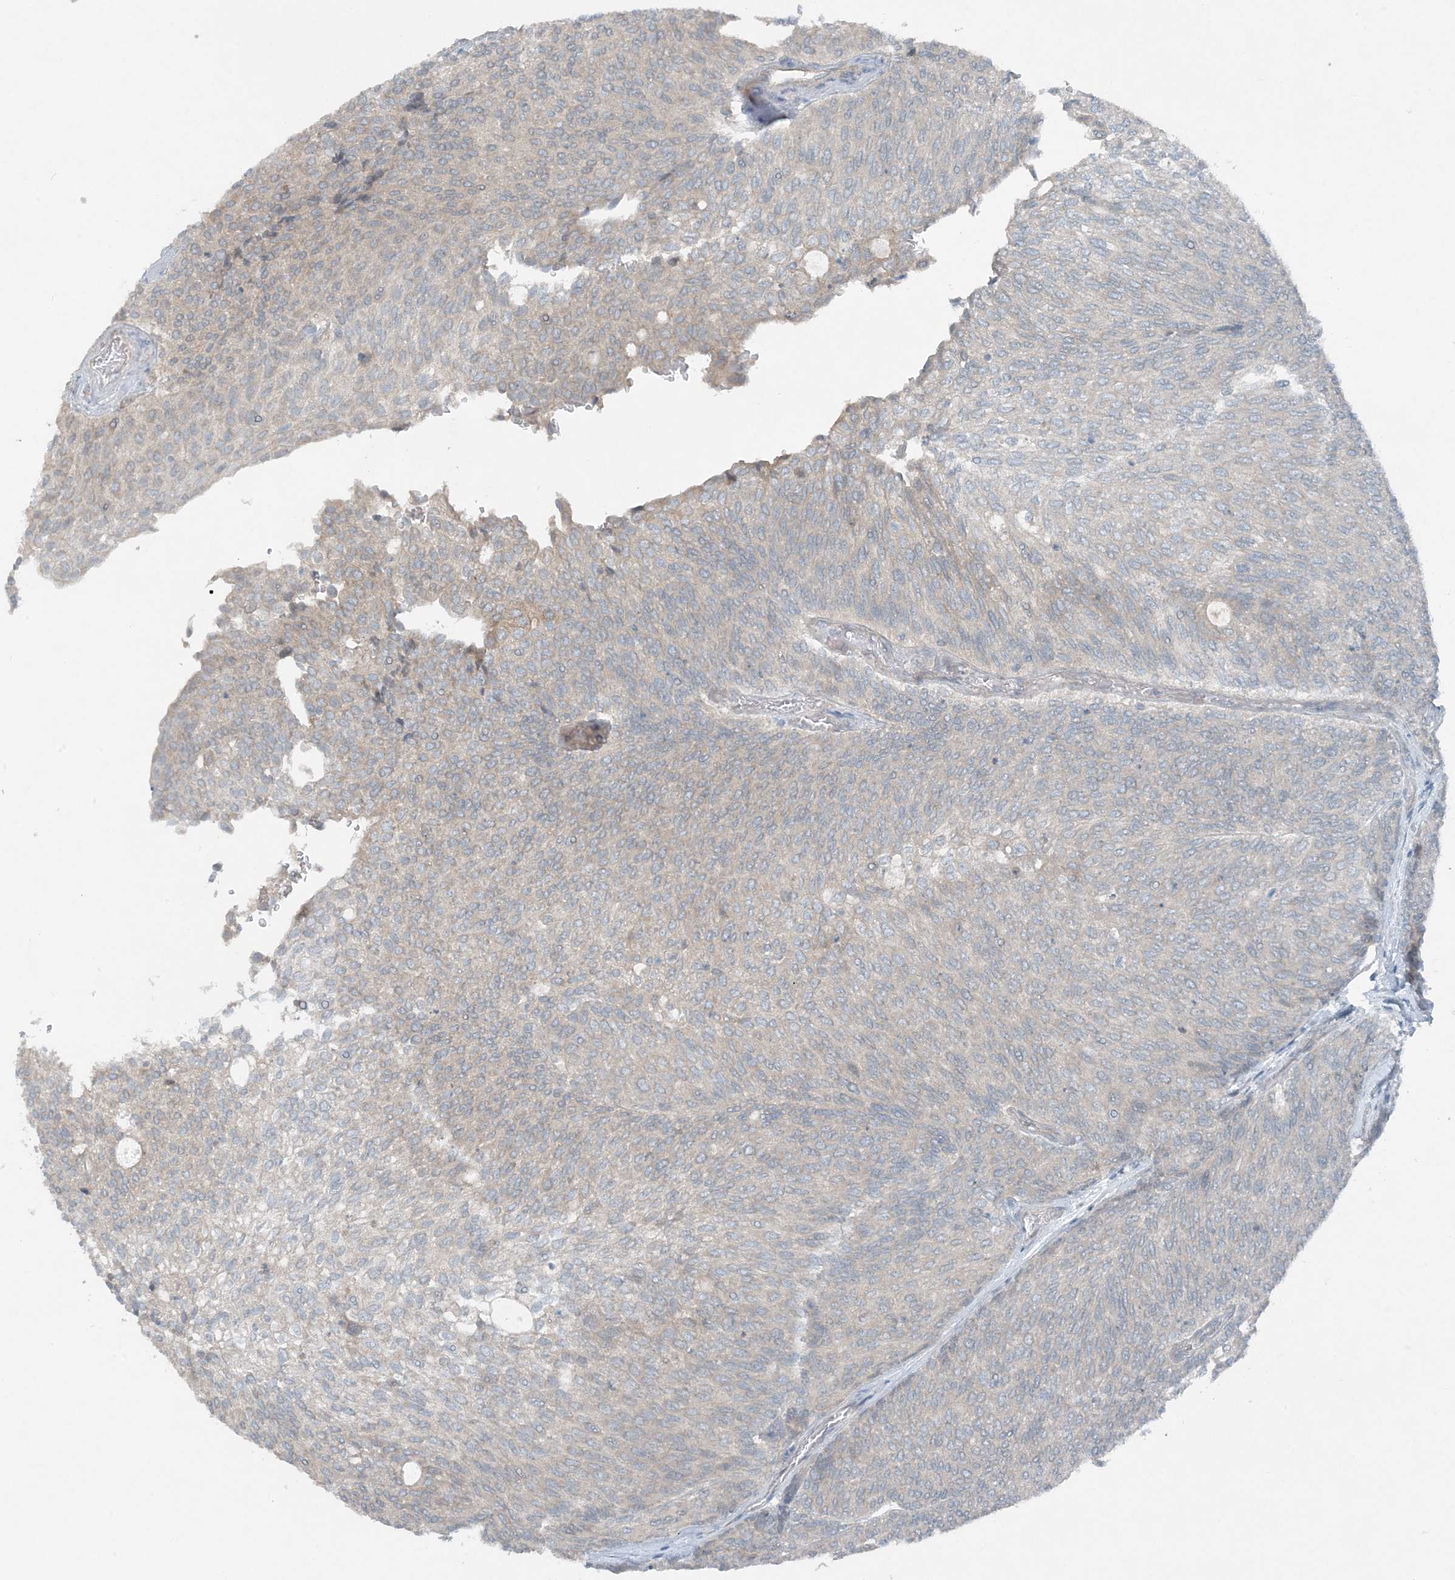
{"staining": {"intensity": "negative", "quantity": "none", "location": "none"}, "tissue": "urothelial cancer", "cell_type": "Tumor cells", "image_type": "cancer", "snomed": [{"axis": "morphology", "description": "Urothelial carcinoma, Low grade"}, {"axis": "topography", "description": "Urinary bladder"}], "caption": "IHC photomicrograph of human urothelial cancer stained for a protein (brown), which displays no staining in tumor cells.", "gene": "MITD1", "patient": {"sex": "female", "age": 79}}